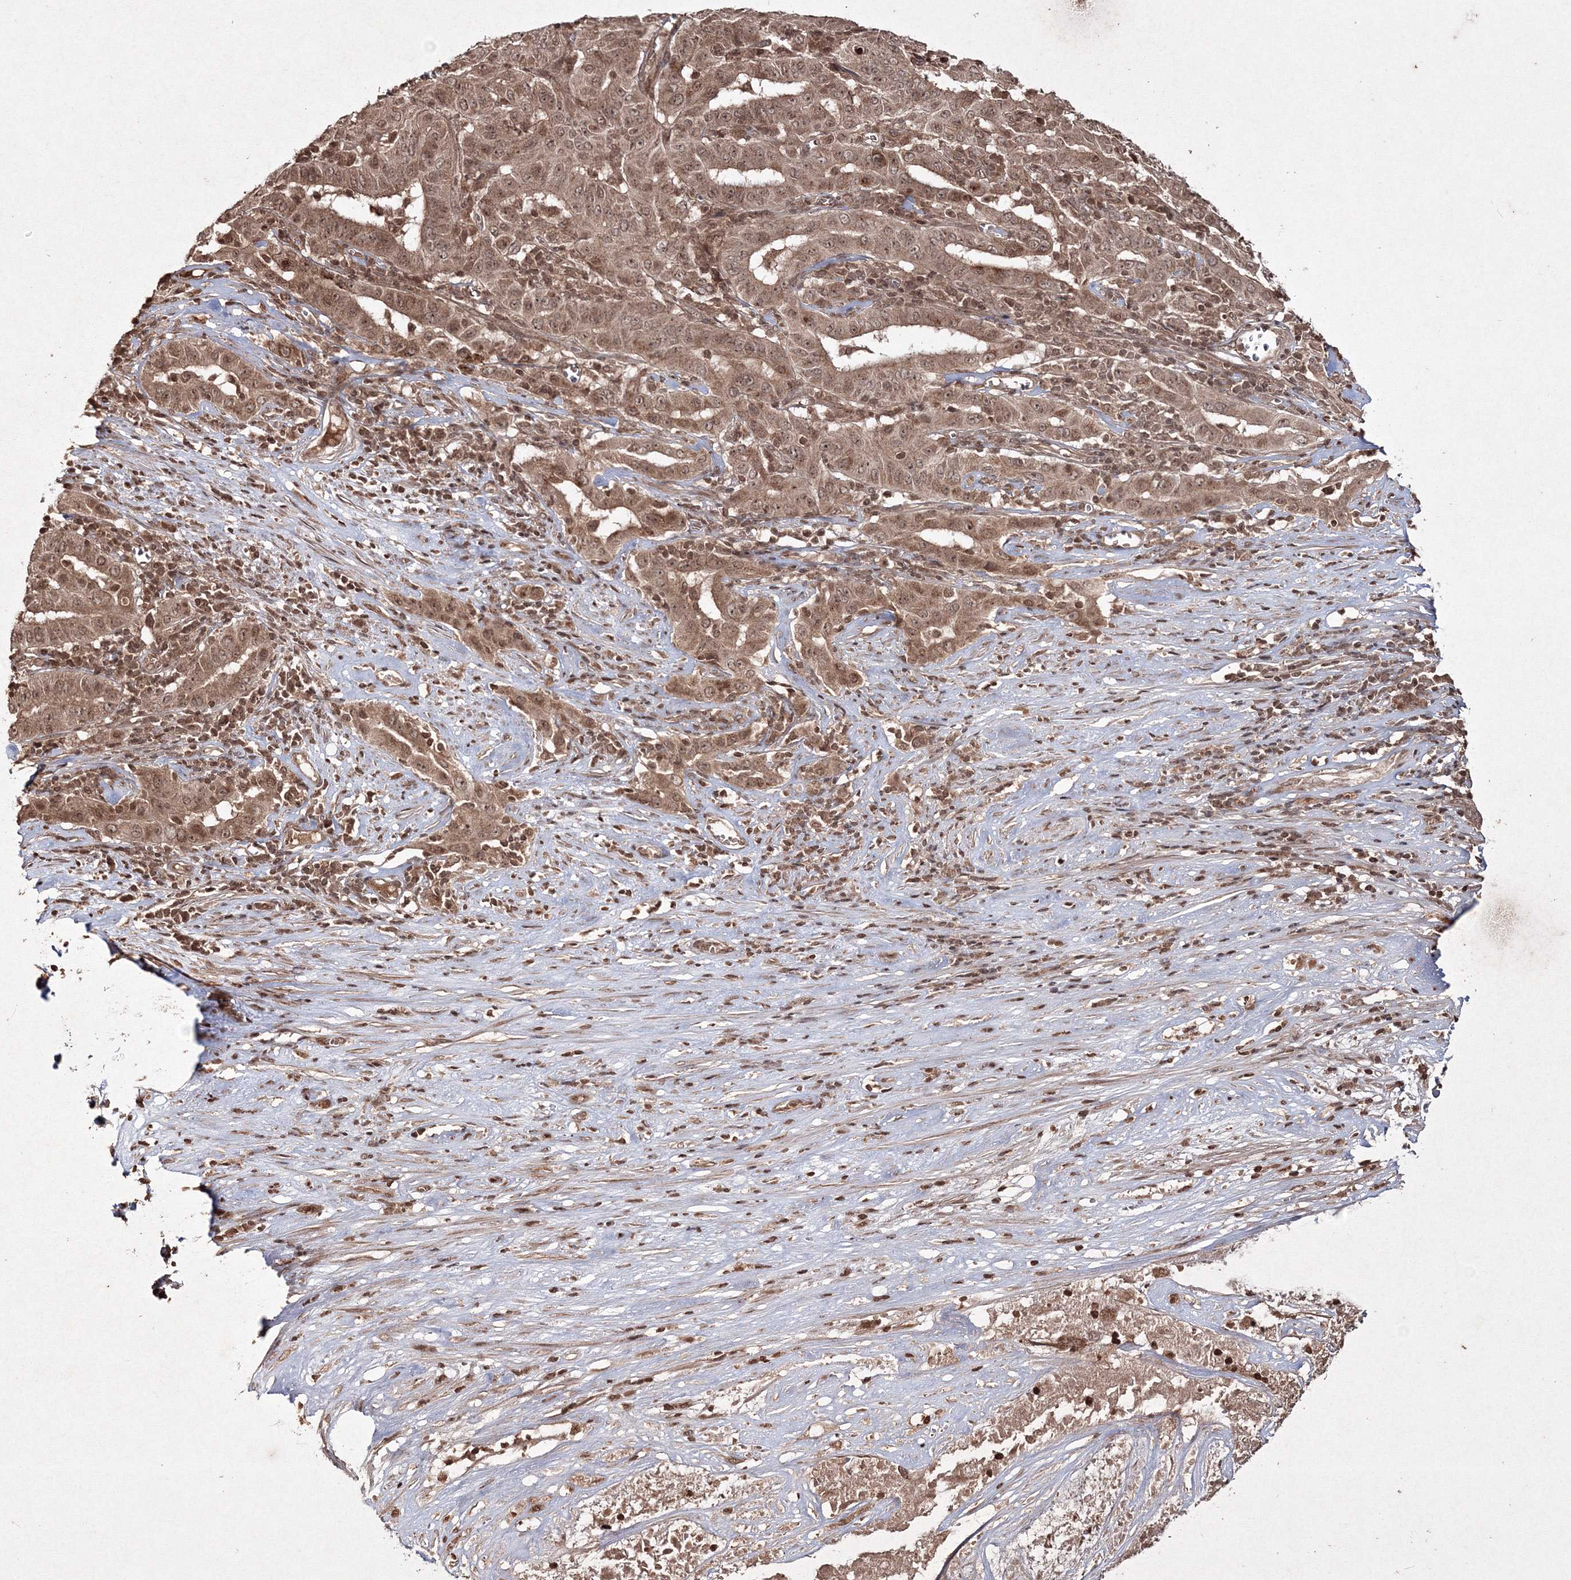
{"staining": {"intensity": "moderate", "quantity": ">75%", "location": "cytoplasmic/membranous,nuclear"}, "tissue": "pancreatic cancer", "cell_type": "Tumor cells", "image_type": "cancer", "snomed": [{"axis": "morphology", "description": "Adenocarcinoma, NOS"}, {"axis": "topography", "description": "Pancreas"}], "caption": "Immunohistochemistry histopathology image of human pancreatic cancer stained for a protein (brown), which exhibits medium levels of moderate cytoplasmic/membranous and nuclear staining in approximately >75% of tumor cells.", "gene": "PEX13", "patient": {"sex": "male", "age": 63}}